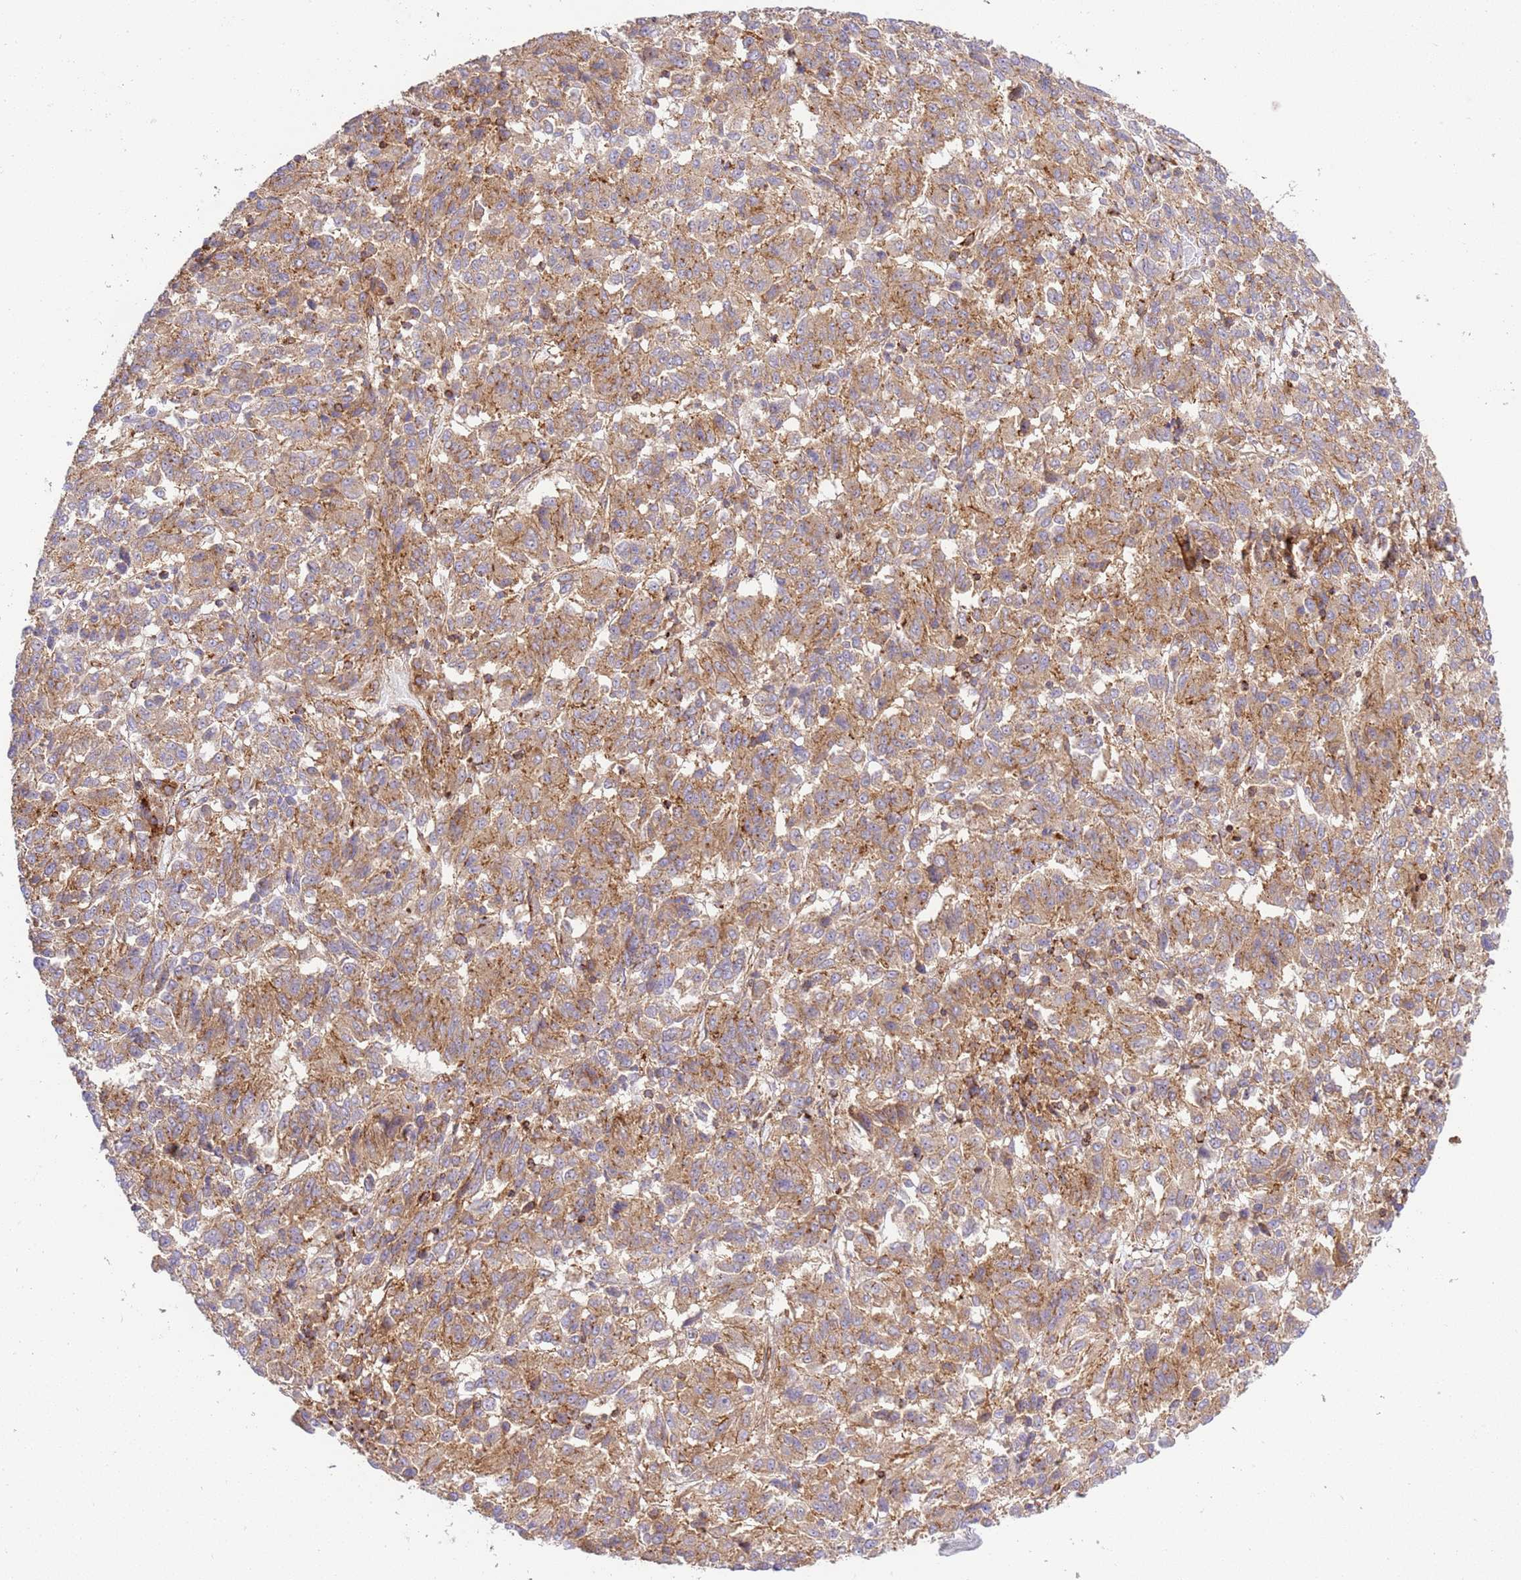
{"staining": {"intensity": "weak", "quantity": ">75%", "location": "cytoplasmic/membranous"}, "tissue": "melanoma", "cell_type": "Tumor cells", "image_type": "cancer", "snomed": [{"axis": "morphology", "description": "Malignant melanoma, Metastatic site"}, {"axis": "topography", "description": "Lung"}], "caption": "This image shows immunohistochemistry (IHC) staining of melanoma, with low weak cytoplasmic/membranous staining in approximately >75% of tumor cells.", "gene": "EFCAB8", "patient": {"sex": "male", "age": 64}}